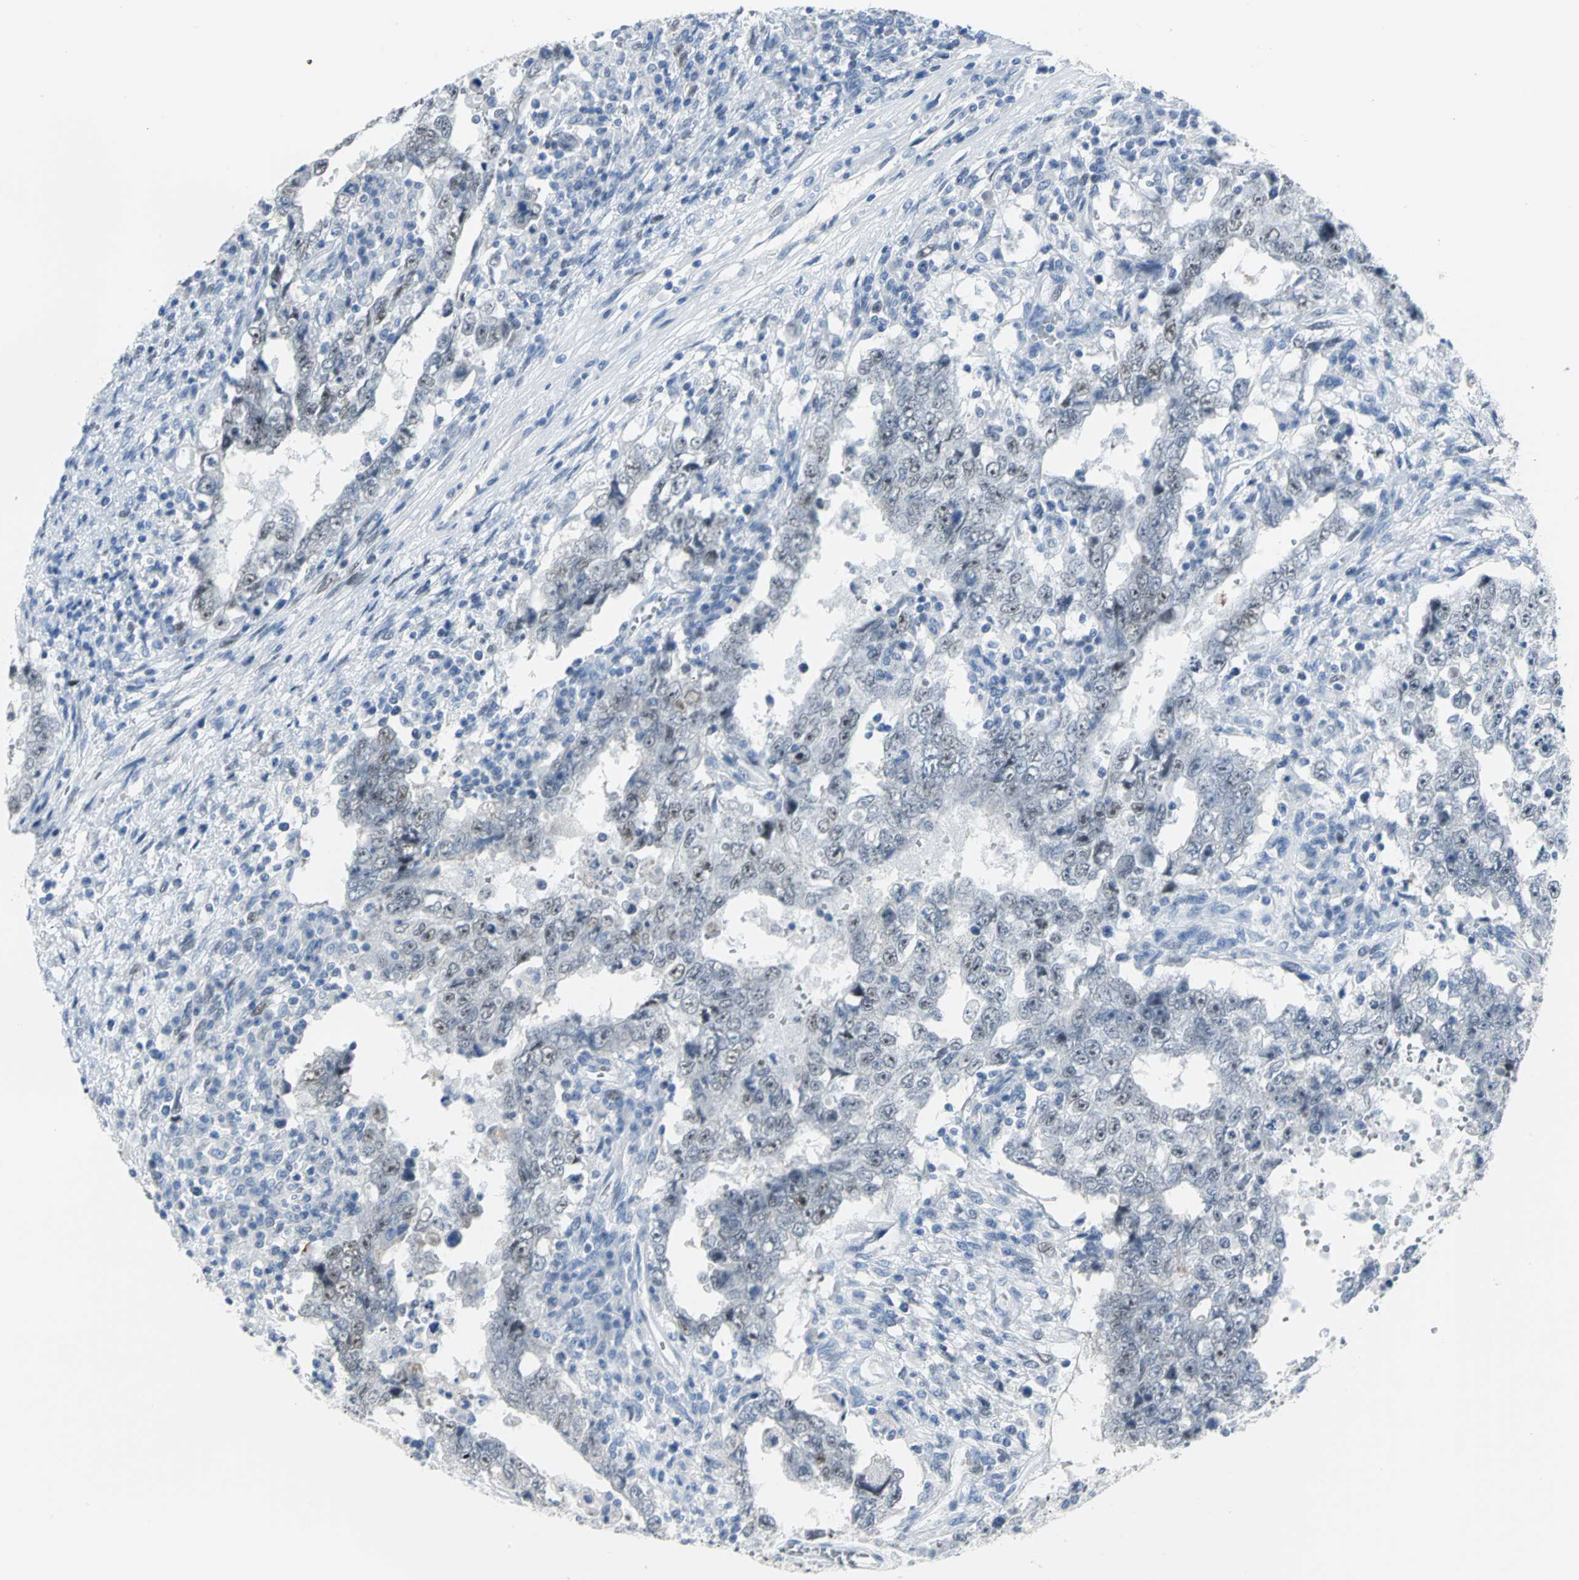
{"staining": {"intensity": "moderate", "quantity": "25%-75%", "location": "nuclear"}, "tissue": "testis cancer", "cell_type": "Tumor cells", "image_type": "cancer", "snomed": [{"axis": "morphology", "description": "Carcinoma, Embryonal, NOS"}, {"axis": "topography", "description": "Testis"}], "caption": "Human testis cancer stained with a protein marker demonstrates moderate staining in tumor cells.", "gene": "MCM3", "patient": {"sex": "male", "age": 26}}